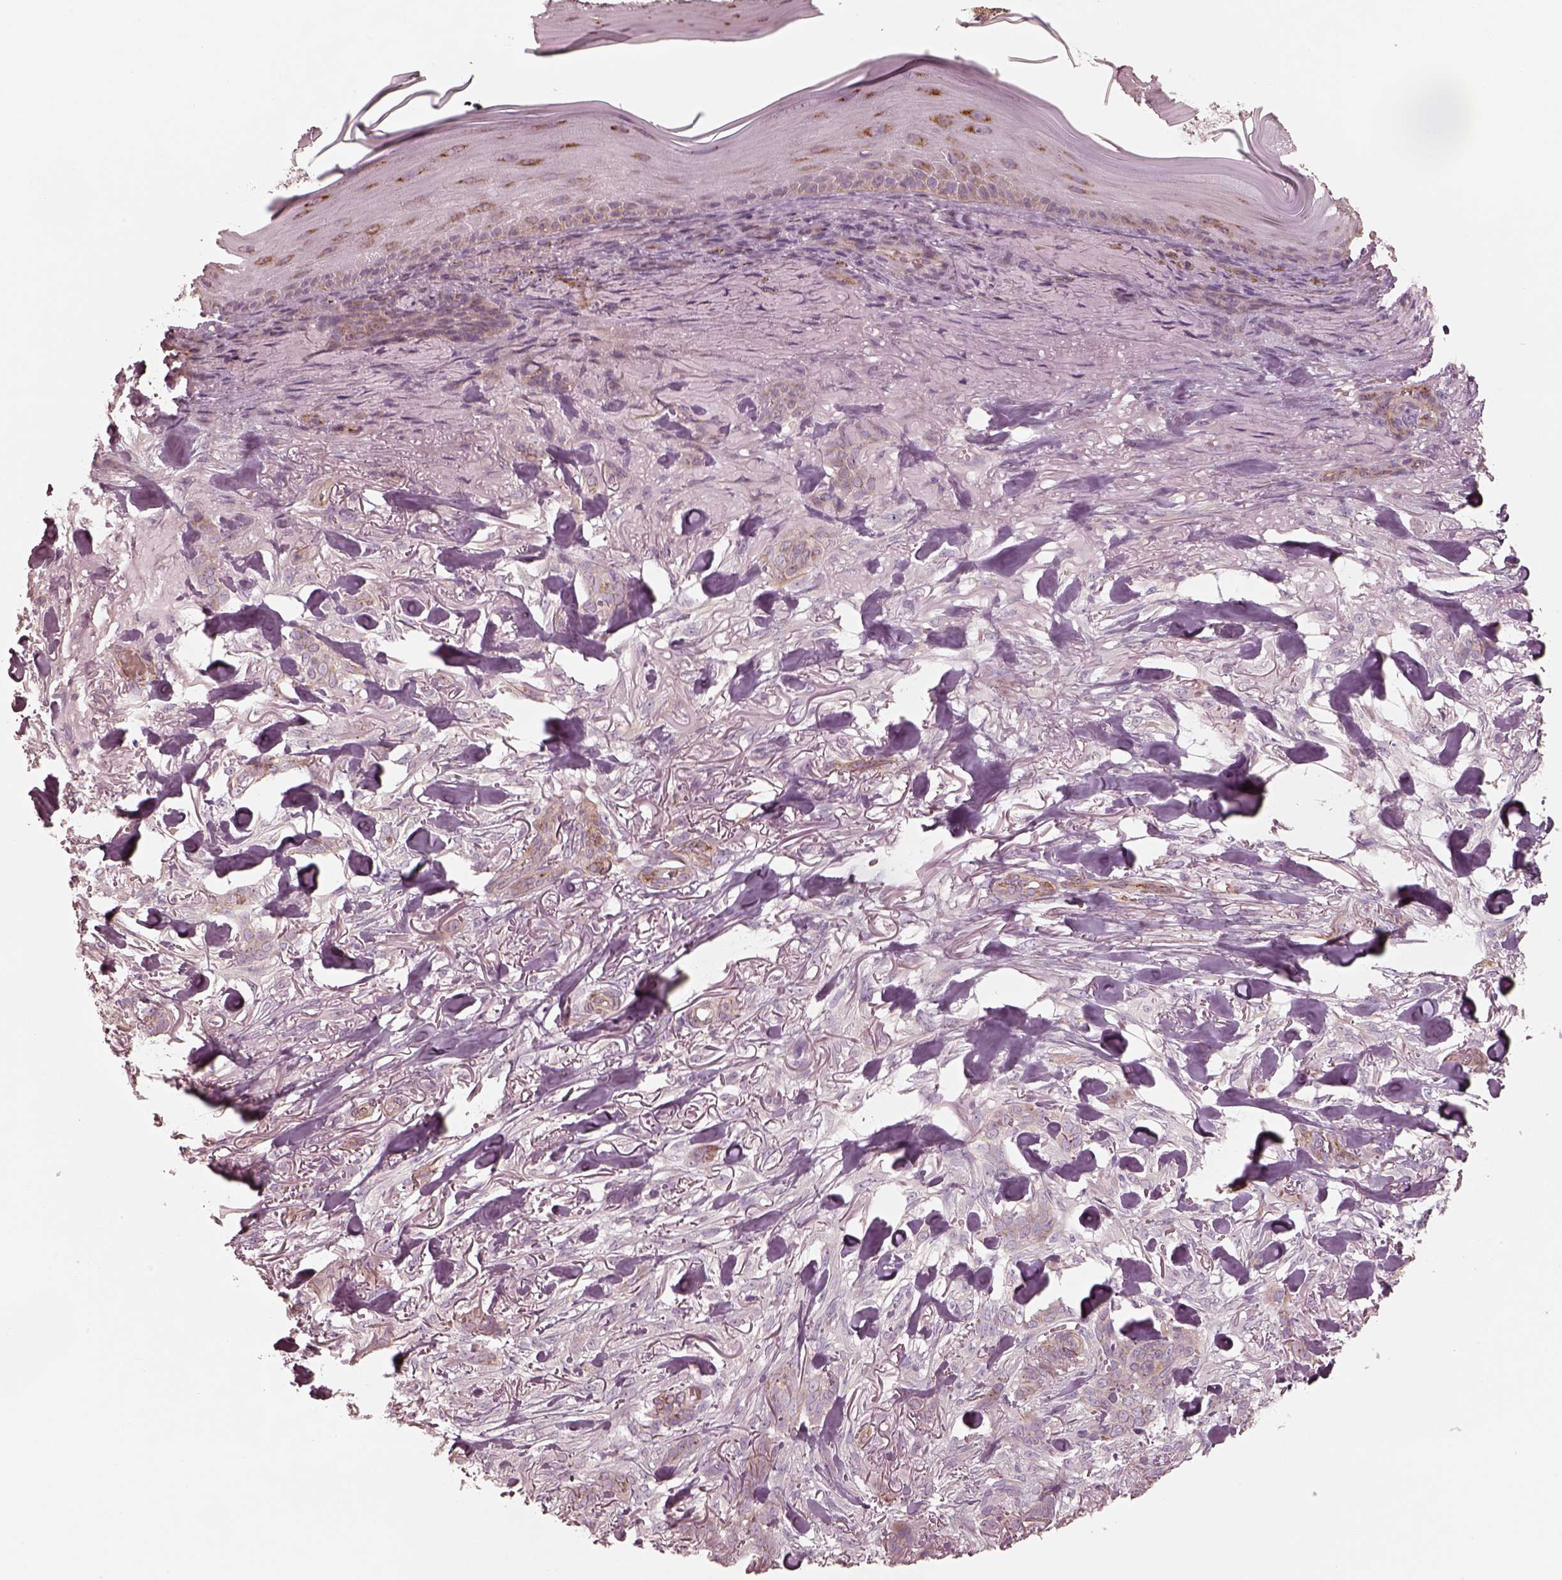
{"staining": {"intensity": "weak", "quantity": "<25%", "location": "cytoplasmic/membranous"}, "tissue": "skin cancer", "cell_type": "Tumor cells", "image_type": "cancer", "snomed": [{"axis": "morphology", "description": "Basal cell carcinoma"}, {"axis": "topography", "description": "Skin"}], "caption": "Immunohistochemical staining of skin basal cell carcinoma shows no significant staining in tumor cells.", "gene": "CRYM", "patient": {"sex": "female", "age": 61}}